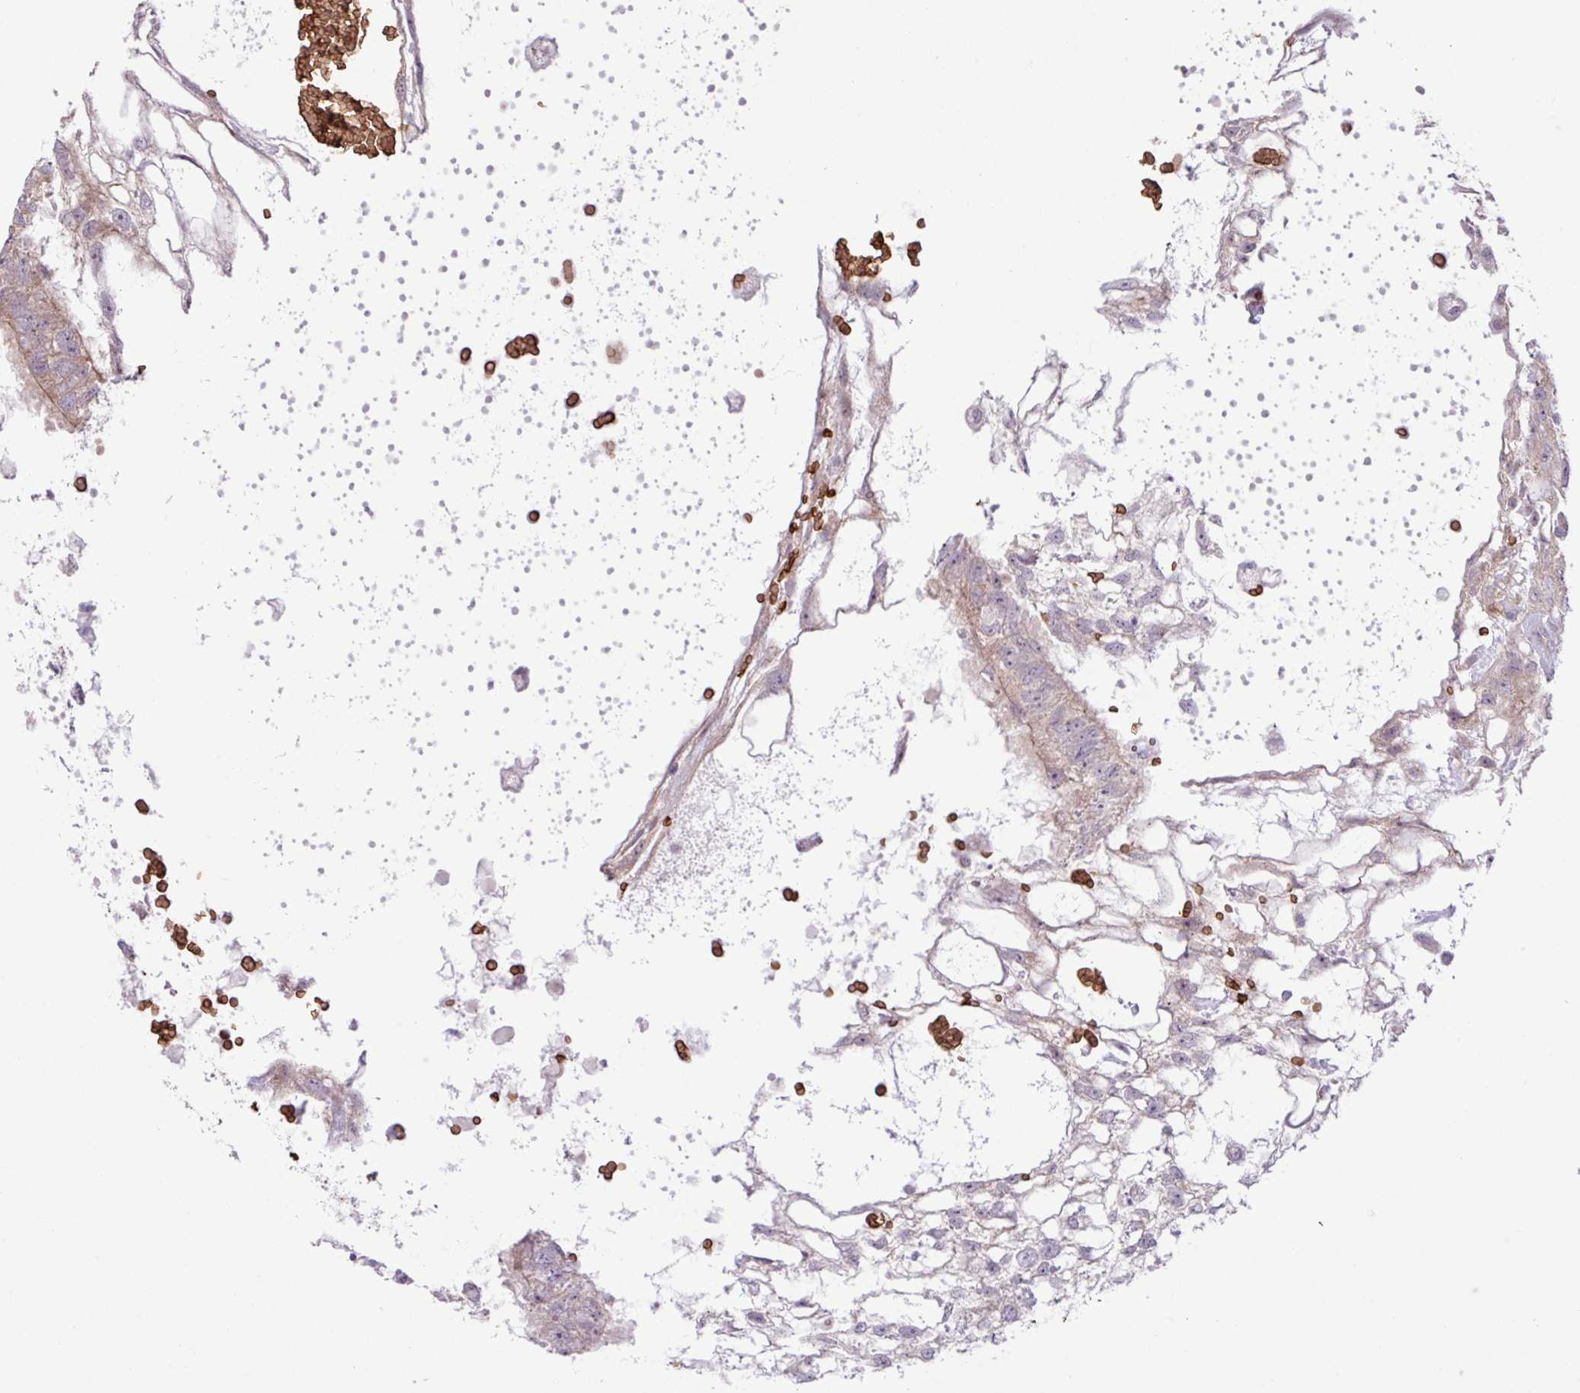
{"staining": {"intensity": "weak", "quantity": "25%-75%", "location": "cytoplasmic/membranous"}, "tissue": "testis cancer", "cell_type": "Tumor cells", "image_type": "cancer", "snomed": [{"axis": "morphology", "description": "Normal tissue, NOS"}, {"axis": "morphology", "description": "Carcinoma, Embryonal, NOS"}, {"axis": "topography", "description": "Testis"}], "caption": "Brown immunohistochemical staining in human embryonal carcinoma (testis) shows weak cytoplasmic/membranous expression in about 25%-75% of tumor cells.", "gene": "RAD21L1", "patient": {"sex": "male", "age": 32}}